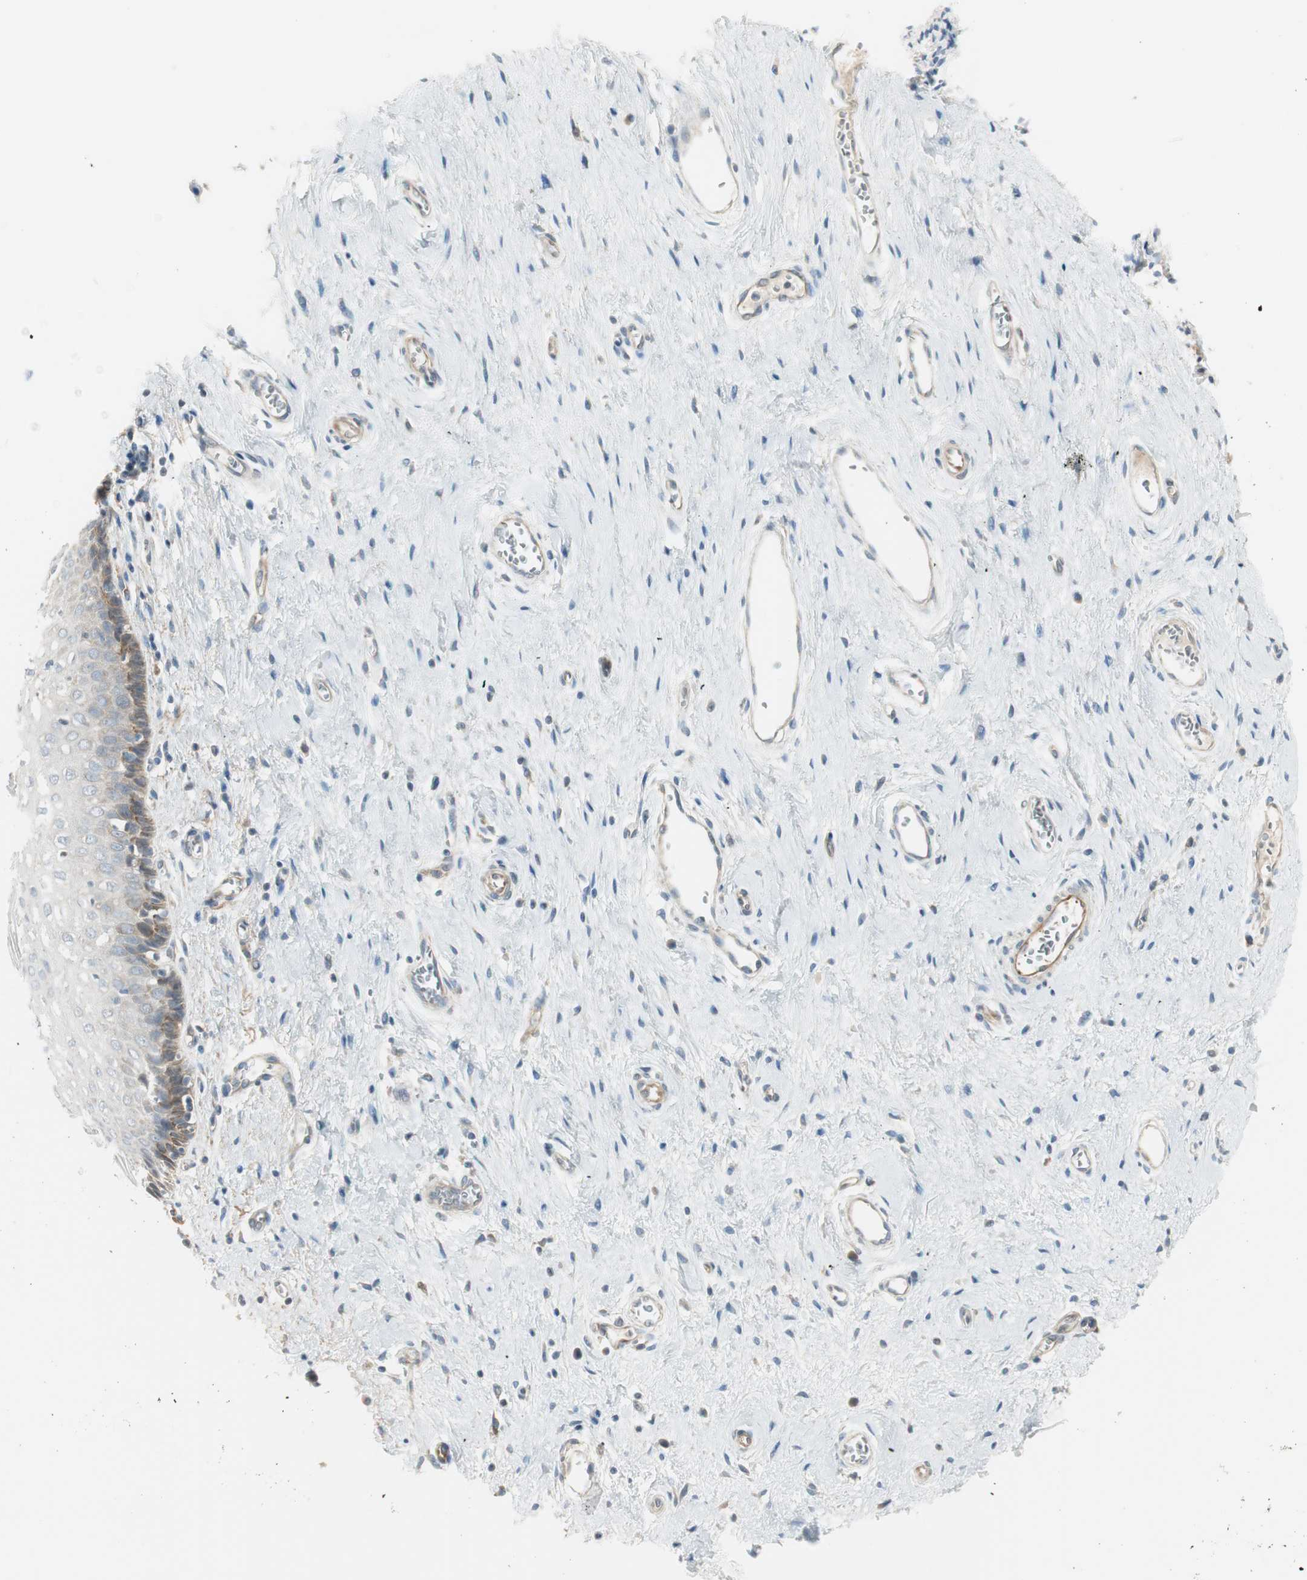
{"staining": {"intensity": "moderate", "quantity": "<25%", "location": "cytoplasmic/membranous"}, "tissue": "vagina", "cell_type": "Squamous epithelial cells", "image_type": "normal", "snomed": [{"axis": "morphology", "description": "Normal tissue, NOS"}, {"axis": "topography", "description": "Soft tissue"}, {"axis": "topography", "description": "Vagina"}], "caption": "A high-resolution image shows IHC staining of normal vagina, which shows moderate cytoplasmic/membranous staining in about <25% of squamous epithelial cells.", "gene": "STON1", "patient": {"sex": "female", "age": 61}}